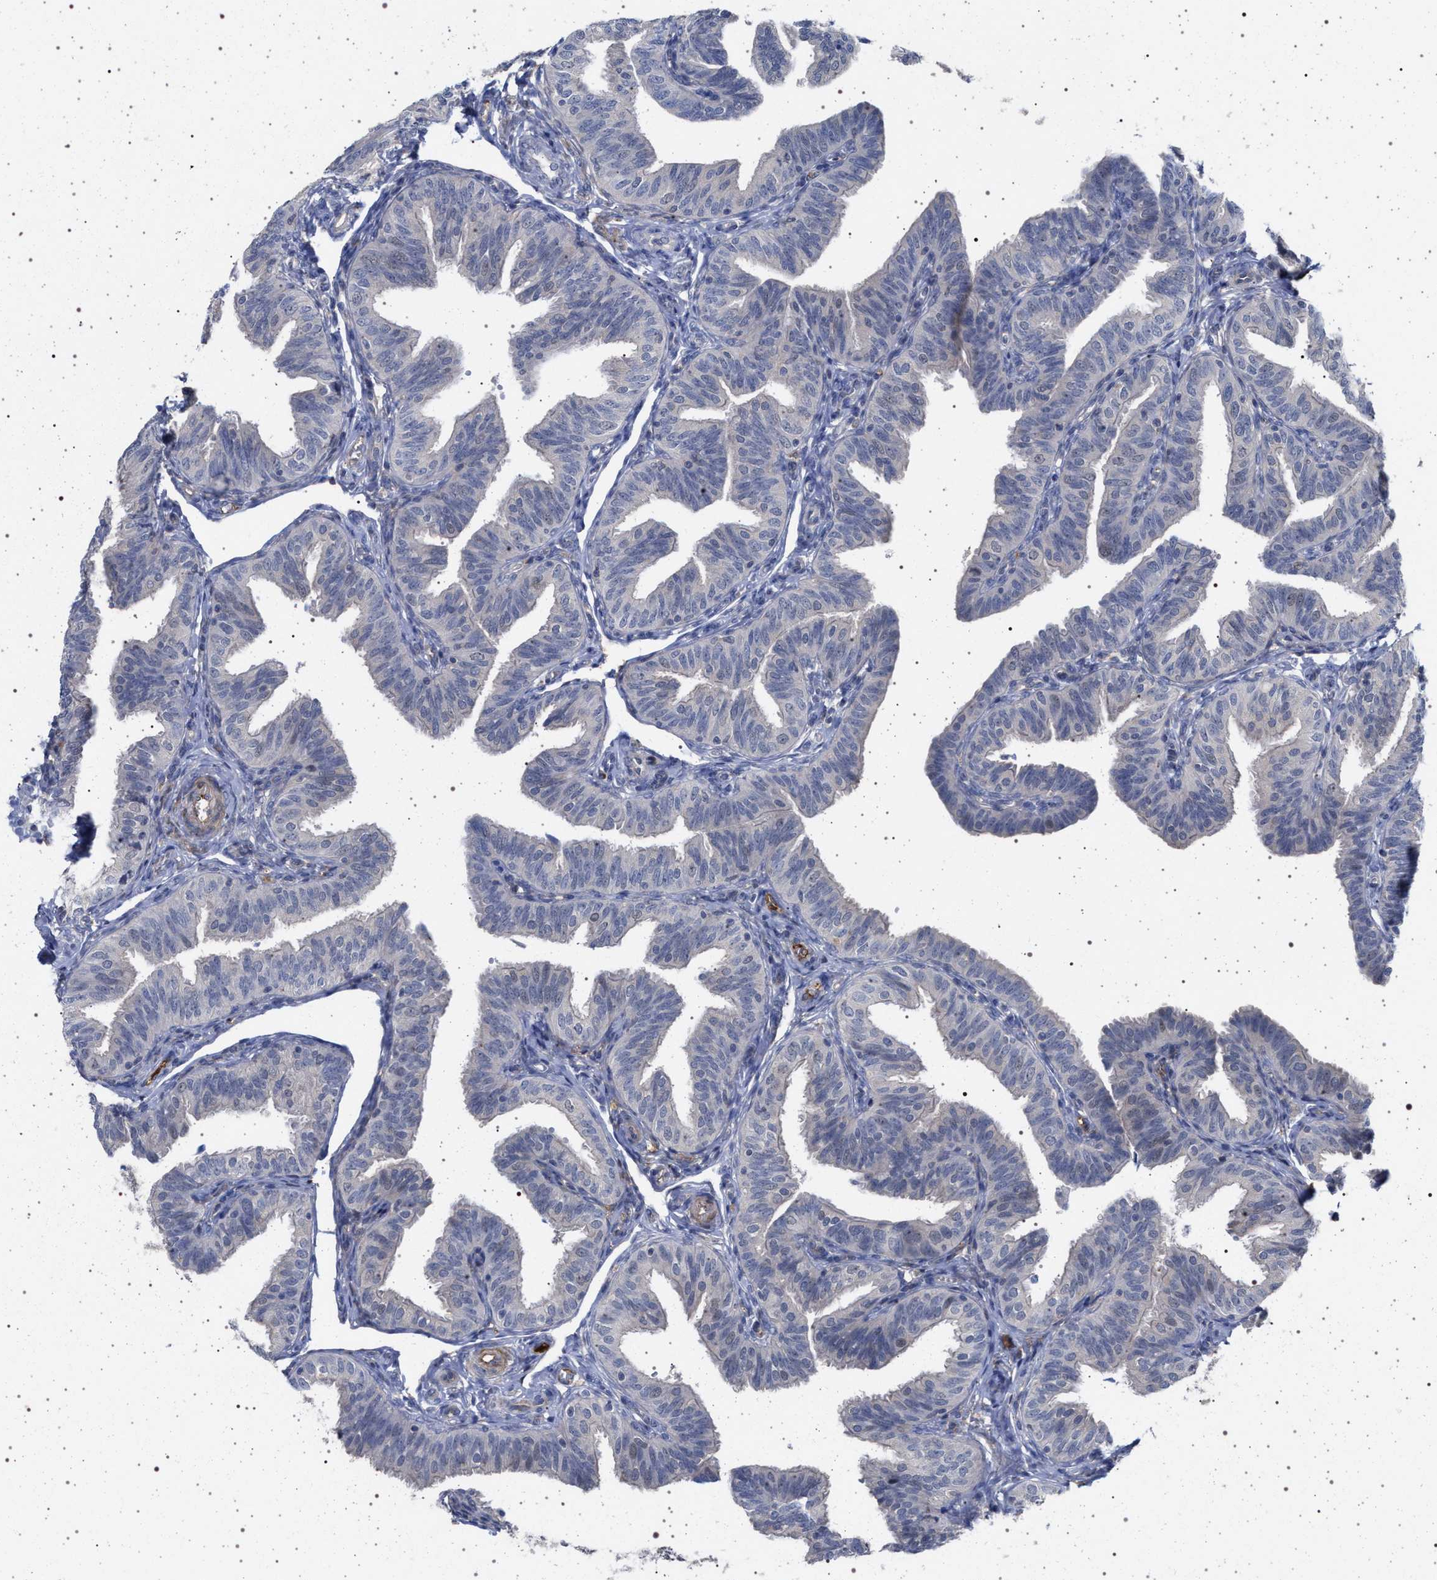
{"staining": {"intensity": "negative", "quantity": "none", "location": "none"}, "tissue": "fallopian tube", "cell_type": "Glandular cells", "image_type": "normal", "snomed": [{"axis": "morphology", "description": "Normal tissue, NOS"}, {"axis": "topography", "description": "Fallopian tube"}], "caption": "Photomicrograph shows no significant protein positivity in glandular cells of normal fallopian tube. (Brightfield microscopy of DAB immunohistochemistry at high magnification).", "gene": "RBM48", "patient": {"sex": "female", "age": 35}}